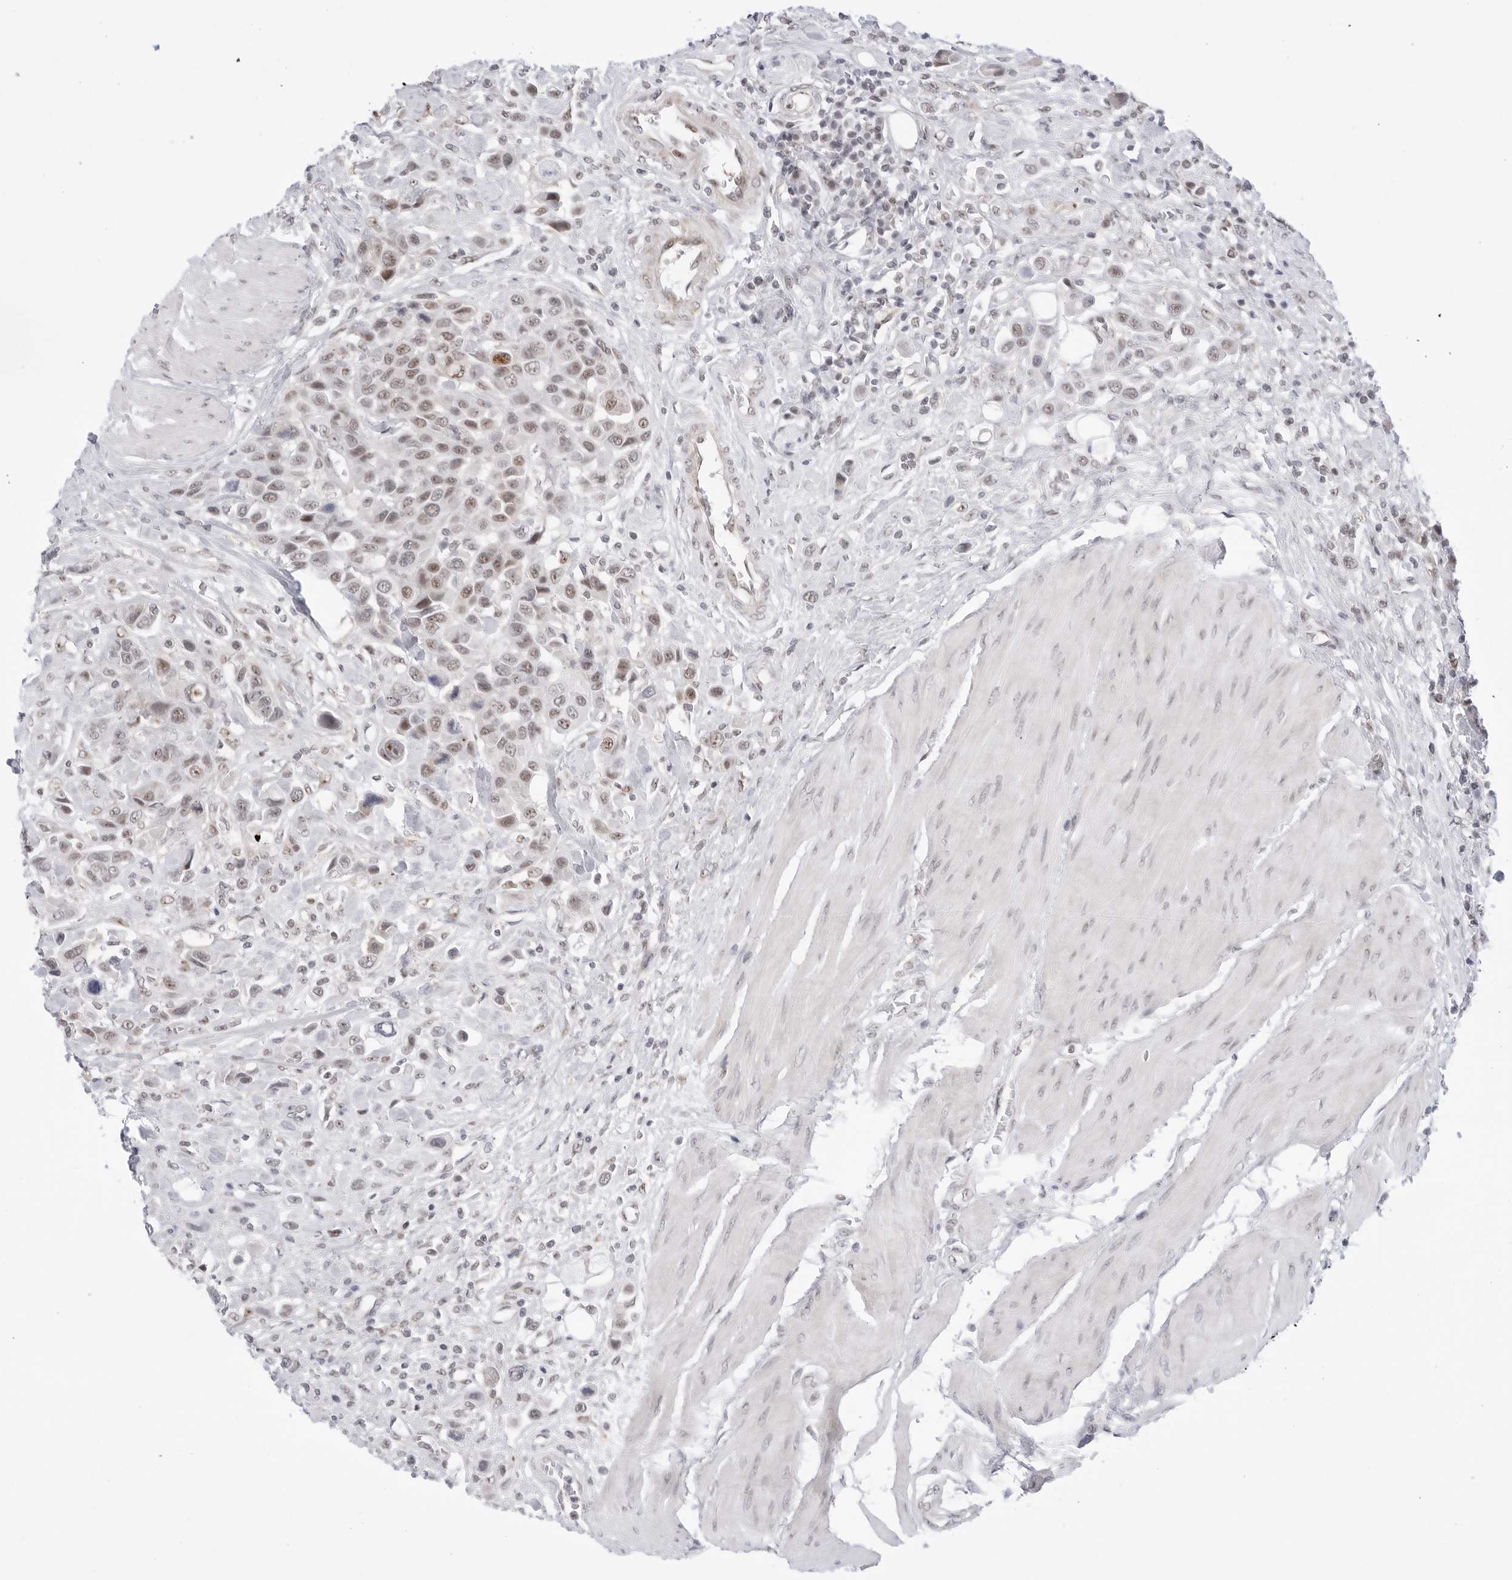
{"staining": {"intensity": "moderate", "quantity": "25%-75%", "location": "nuclear"}, "tissue": "urothelial cancer", "cell_type": "Tumor cells", "image_type": "cancer", "snomed": [{"axis": "morphology", "description": "Urothelial carcinoma, High grade"}, {"axis": "topography", "description": "Urinary bladder"}], "caption": "Protein analysis of urothelial cancer tissue displays moderate nuclear positivity in approximately 25%-75% of tumor cells. The staining was performed using DAB to visualize the protein expression in brown, while the nuclei were stained in blue with hematoxylin (Magnification: 20x).", "gene": "C1orf162", "patient": {"sex": "male", "age": 50}}